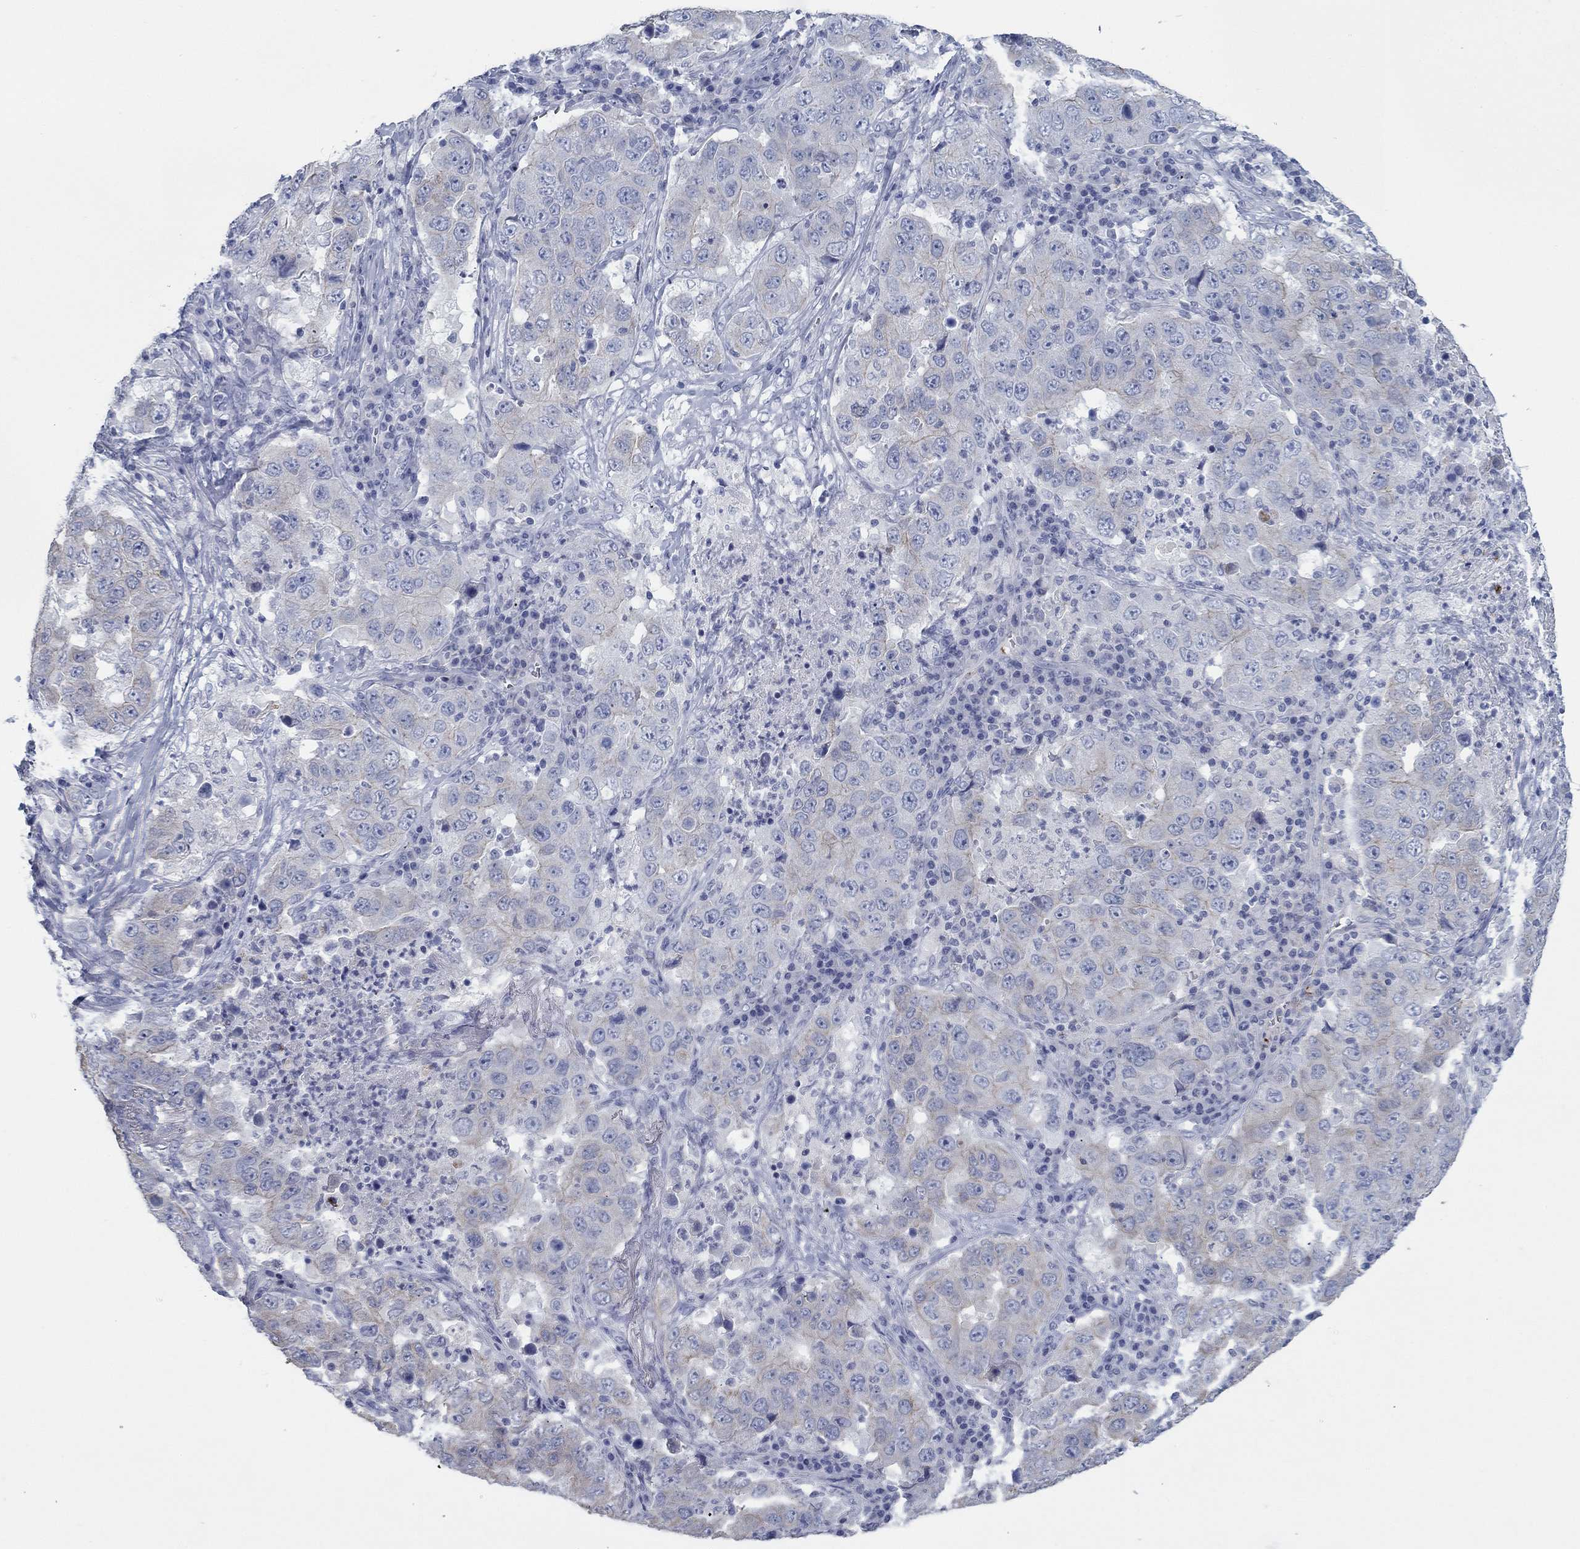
{"staining": {"intensity": "negative", "quantity": "none", "location": "none"}, "tissue": "lung cancer", "cell_type": "Tumor cells", "image_type": "cancer", "snomed": [{"axis": "morphology", "description": "Adenocarcinoma, NOS"}, {"axis": "topography", "description": "Lung"}], "caption": "Immunohistochemistry image of human adenocarcinoma (lung) stained for a protein (brown), which reveals no expression in tumor cells. (DAB (3,3'-diaminobenzidine) immunohistochemistry (IHC) with hematoxylin counter stain).", "gene": "APOC3", "patient": {"sex": "male", "age": 73}}